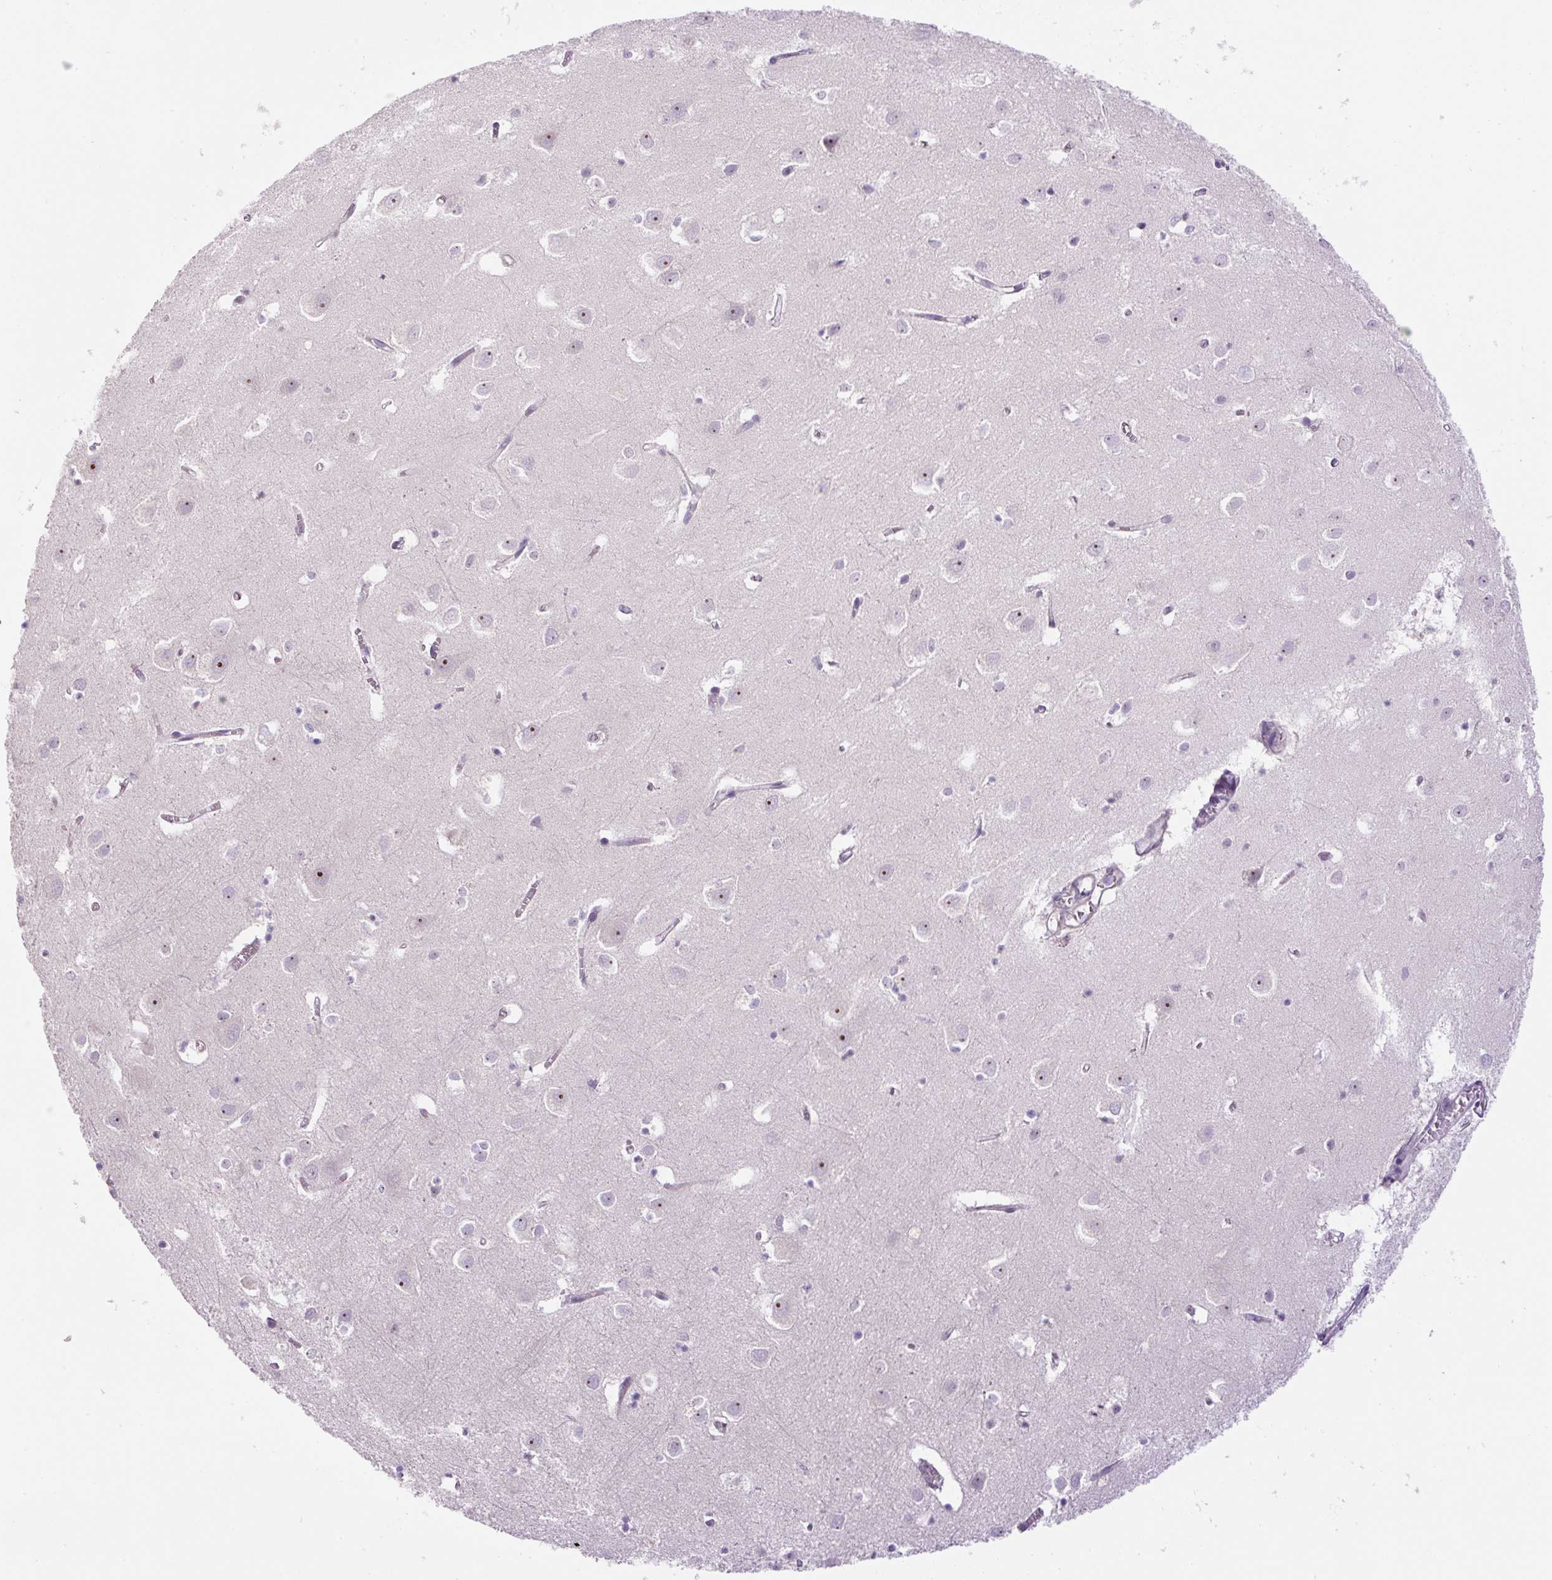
{"staining": {"intensity": "negative", "quantity": "none", "location": "none"}, "tissue": "cerebral cortex", "cell_type": "Endothelial cells", "image_type": "normal", "snomed": [{"axis": "morphology", "description": "Normal tissue, NOS"}, {"axis": "topography", "description": "Cerebral cortex"}], "caption": "High power microscopy histopathology image of an IHC photomicrograph of unremarkable cerebral cortex, revealing no significant expression in endothelial cells.", "gene": "TMEM151B", "patient": {"sex": "male", "age": 70}}